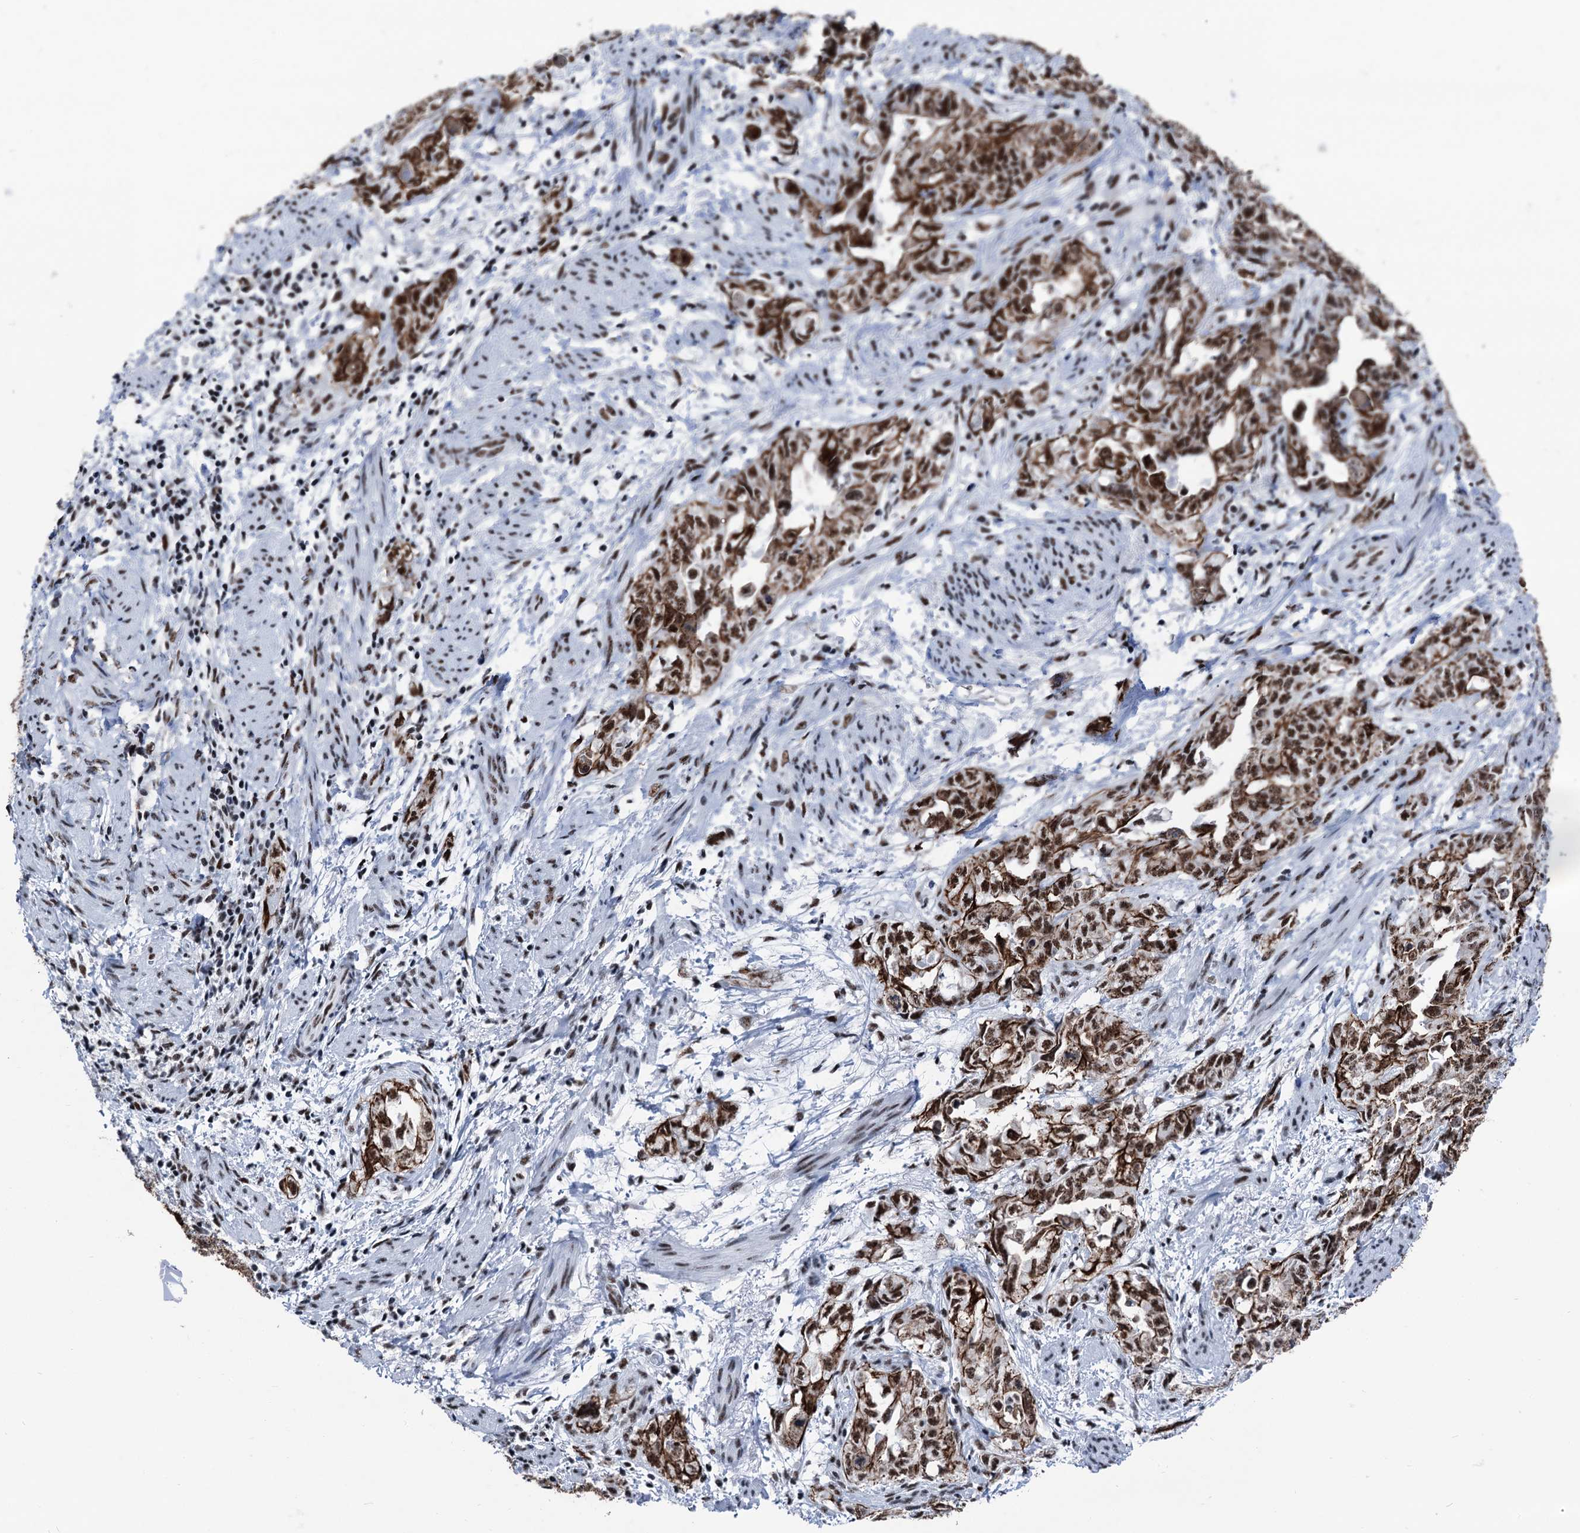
{"staining": {"intensity": "strong", "quantity": ">75%", "location": "cytoplasmic/membranous,nuclear"}, "tissue": "endometrial cancer", "cell_type": "Tumor cells", "image_type": "cancer", "snomed": [{"axis": "morphology", "description": "Adenocarcinoma, NOS"}, {"axis": "topography", "description": "Endometrium"}], "caption": "A histopathology image of adenocarcinoma (endometrial) stained for a protein demonstrates strong cytoplasmic/membranous and nuclear brown staining in tumor cells. (brown staining indicates protein expression, while blue staining denotes nuclei).", "gene": "DDX23", "patient": {"sex": "female", "age": 65}}